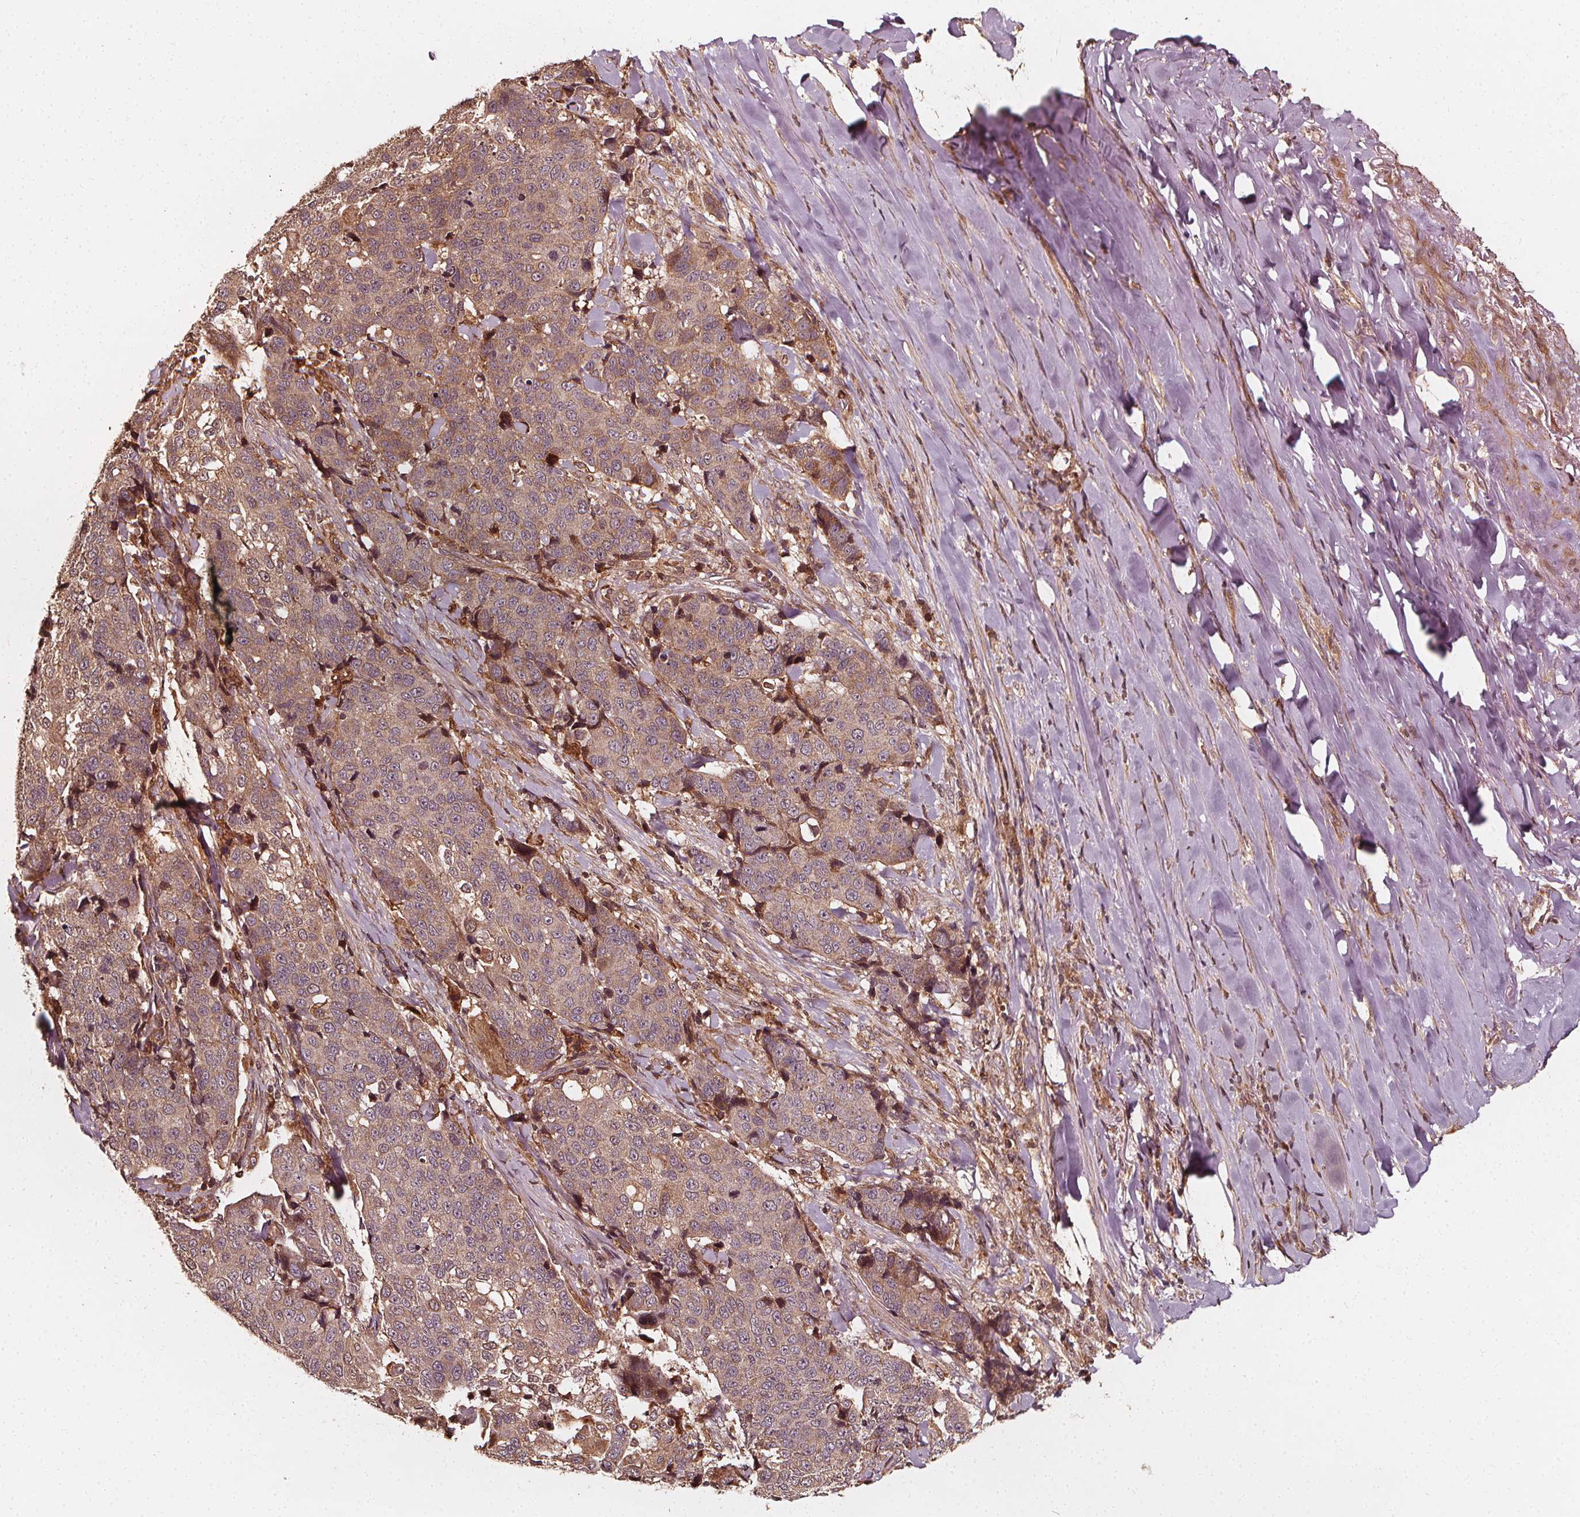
{"staining": {"intensity": "weak", "quantity": ">75%", "location": "cytoplasmic/membranous"}, "tissue": "lung cancer", "cell_type": "Tumor cells", "image_type": "cancer", "snomed": [{"axis": "morphology", "description": "Squamous cell carcinoma, NOS"}, {"axis": "topography", "description": "Lymph node"}, {"axis": "topography", "description": "Lung"}], "caption": "Weak cytoplasmic/membranous protein expression is identified in approximately >75% of tumor cells in squamous cell carcinoma (lung).", "gene": "NPC1", "patient": {"sex": "male", "age": 61}}